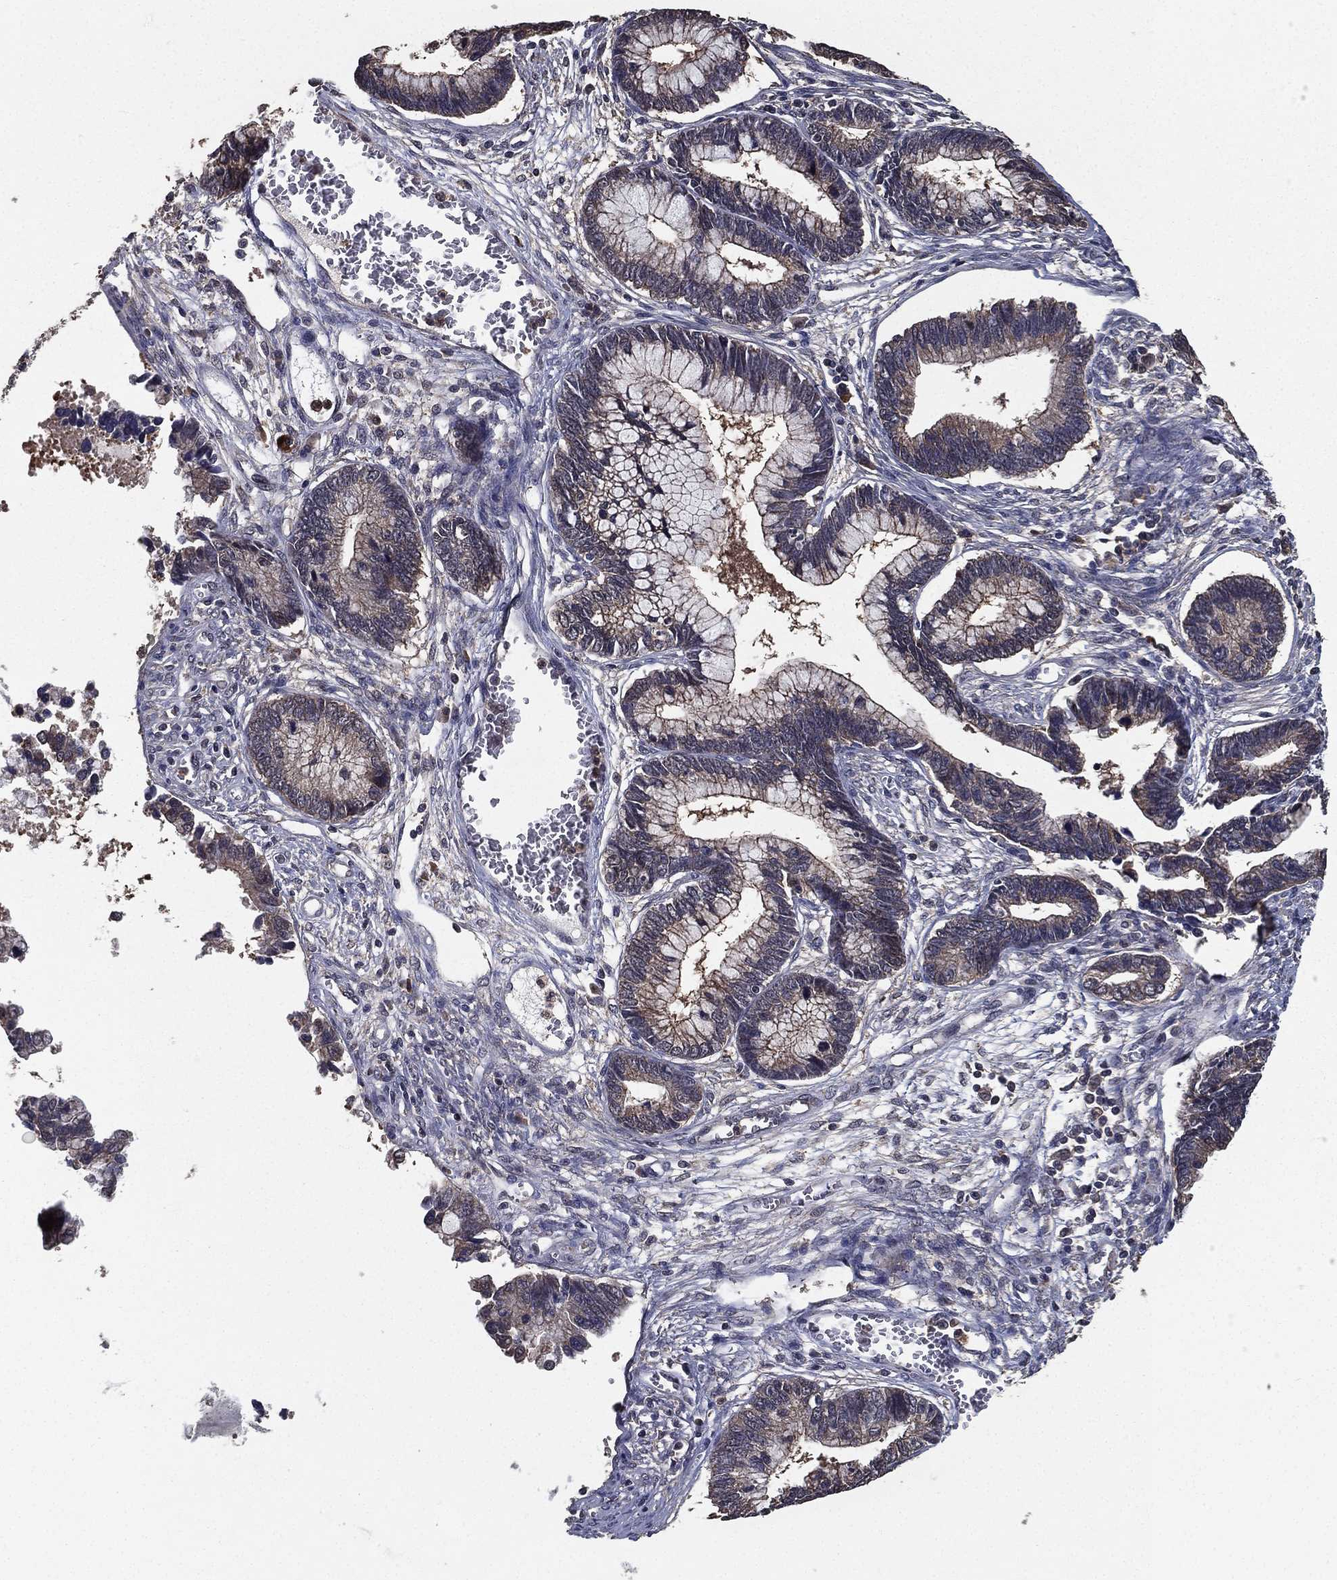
{"staining": {"intensity": "weak", "quantity": "<25%", "location": "cytoplasmic/membranous"}, "tissue": "cervical cancer", "cell_type": "Tumor cells", "image_type": "cancer", "snomed": [{"axis": "morphology", "description": "Adenocarcinoma, NOS"}, {"axis": "topography", "description": "Cervix"}], "caption": "This is a histopathology image of IHC staining of cervical adenocarcinoma, which shows no staining in tumor cells. (Stains: DAB IHC with hematoxylin counter stain, Microscopy: brightfield microscopy at high magnification).", "gene": "PCNT", "patient": {"sex": "female", "age": 44}}